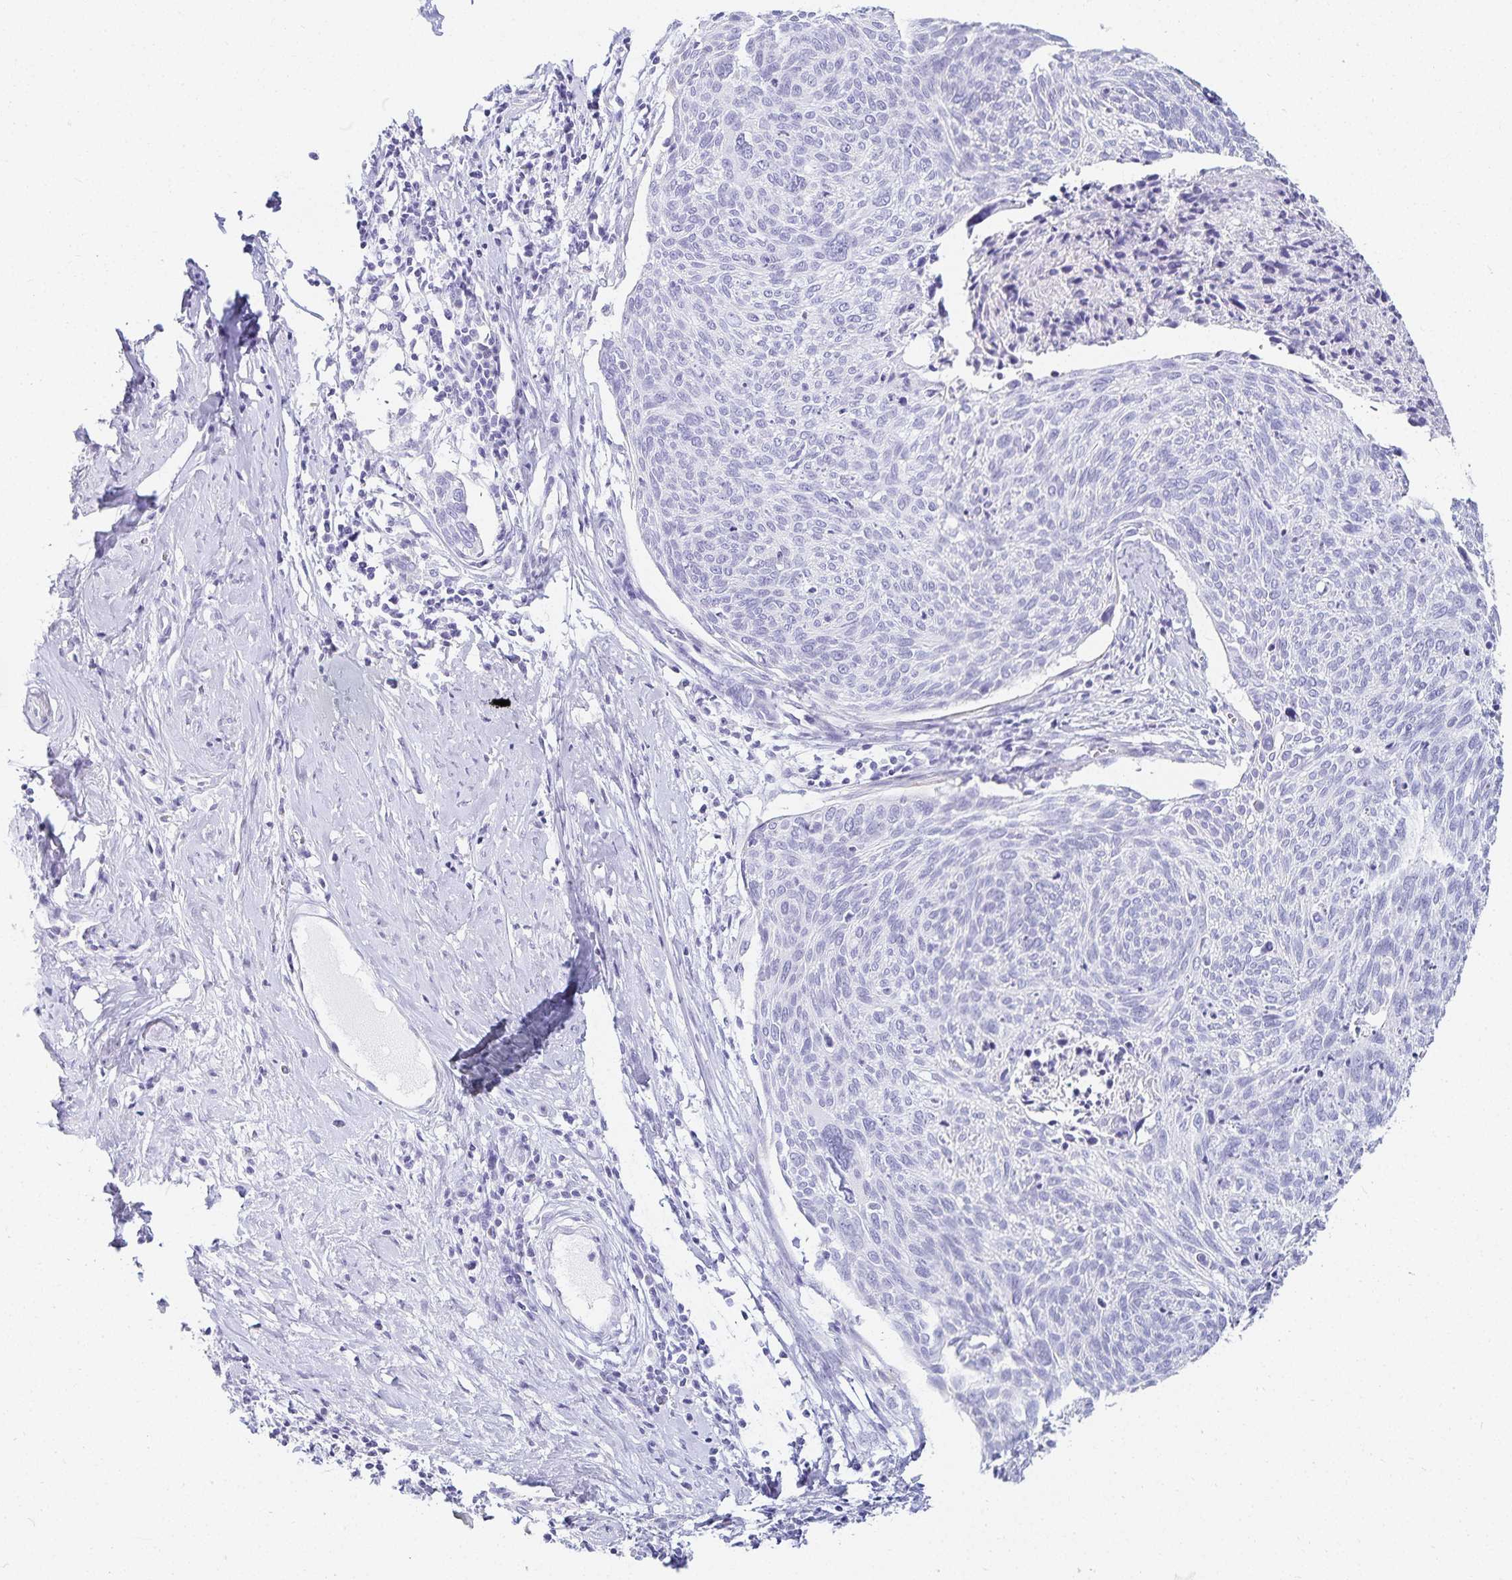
{"staining": {"intensity": "negative", "quantity": "none", "location": "none"}, "tissue": "cervical cancer", "cell_type": "Tumor cells", "image_type": "cancer", "snomed": [{"axis": "morphology", "description": "Squamous cell carcinoma, NOS"}, {"axis": "topography", "description": "Cervix"}], "caption": "Micrograph shows no significant protein expression in tumor cells of cervical cancer.", "gene": "GP2", "patient": {"sex": "female", "age": 49}}